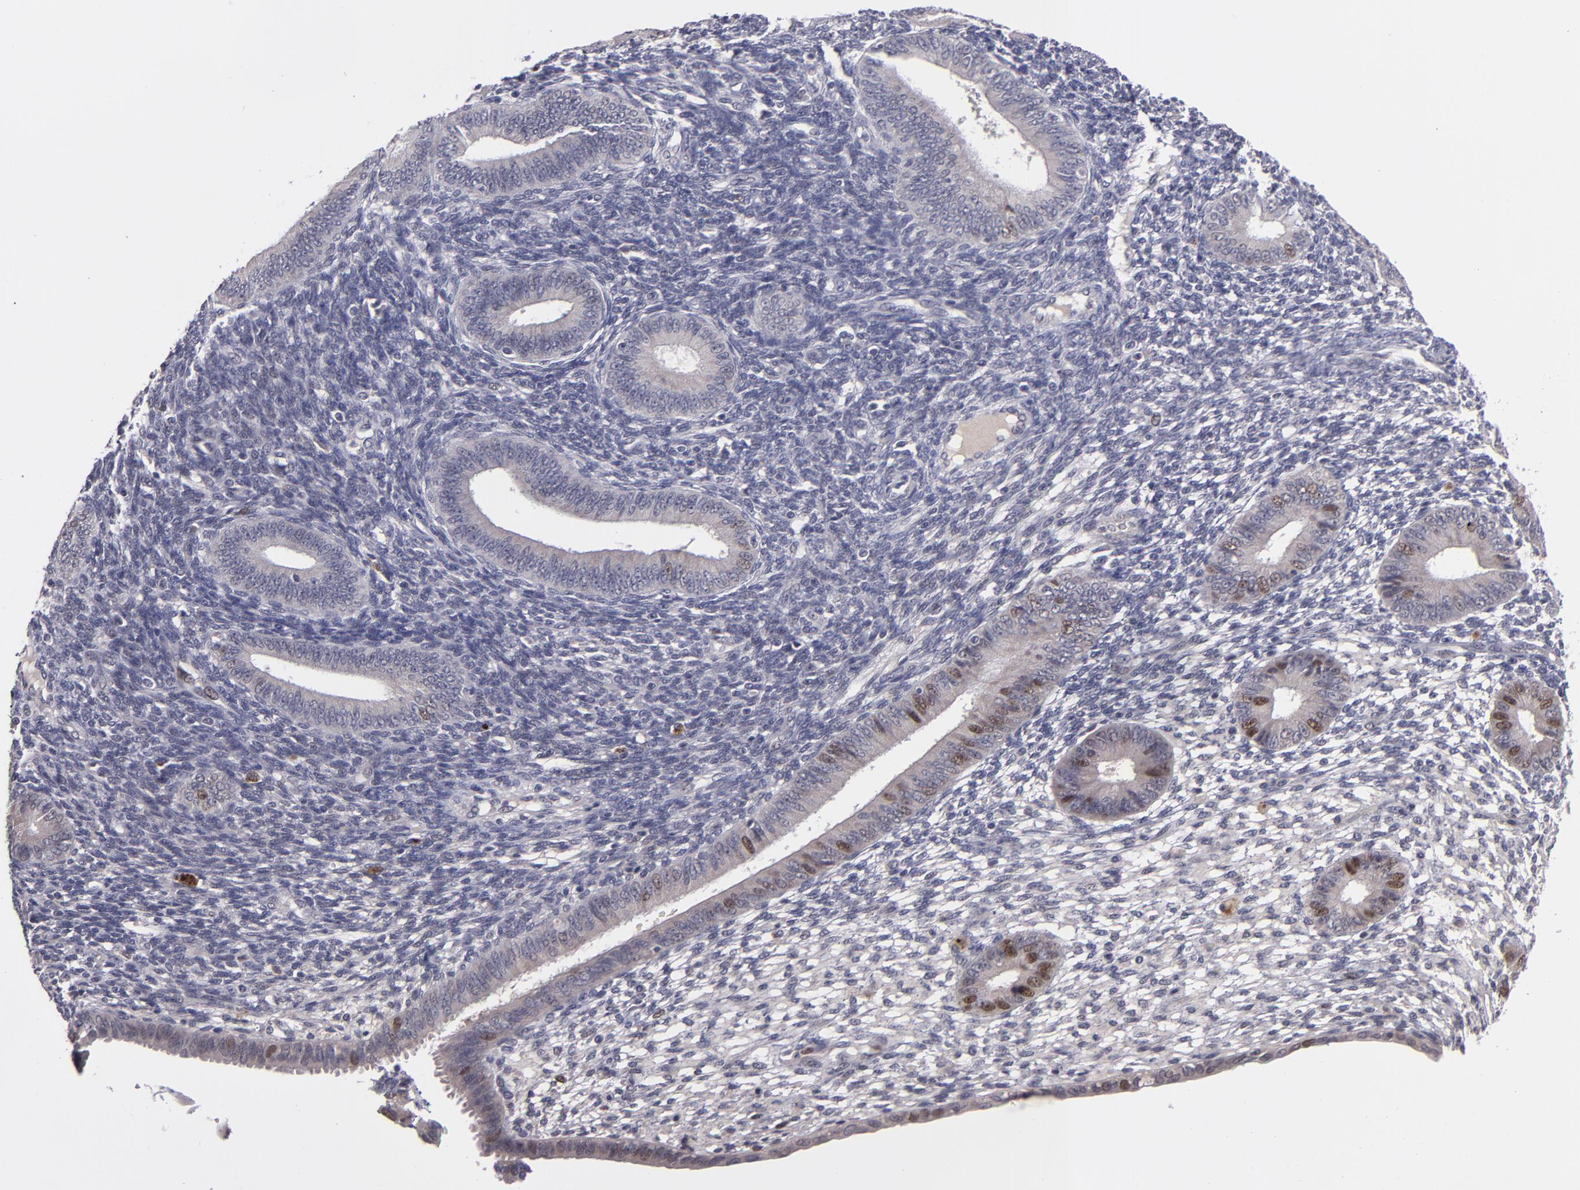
{"staining": {"intensity": "negative", "quantity": "none", "location": "none"}, "tissue": "endometrium", "cell_type": "Cells in endometrial stroma", "image_type": "normal", "snomed": [{"axis": "morphology", "description": "Normal tissue, NOS"}, {"axis": "topography", "description": "Endometrium"}], "caption": "This is an immunohistochemistry photomicrograph of unremarkable endometrium. There is no expression in cells in endometrial stroma.", "gene": "CDC7", "patient": {"sex": "female", "age": 42}}